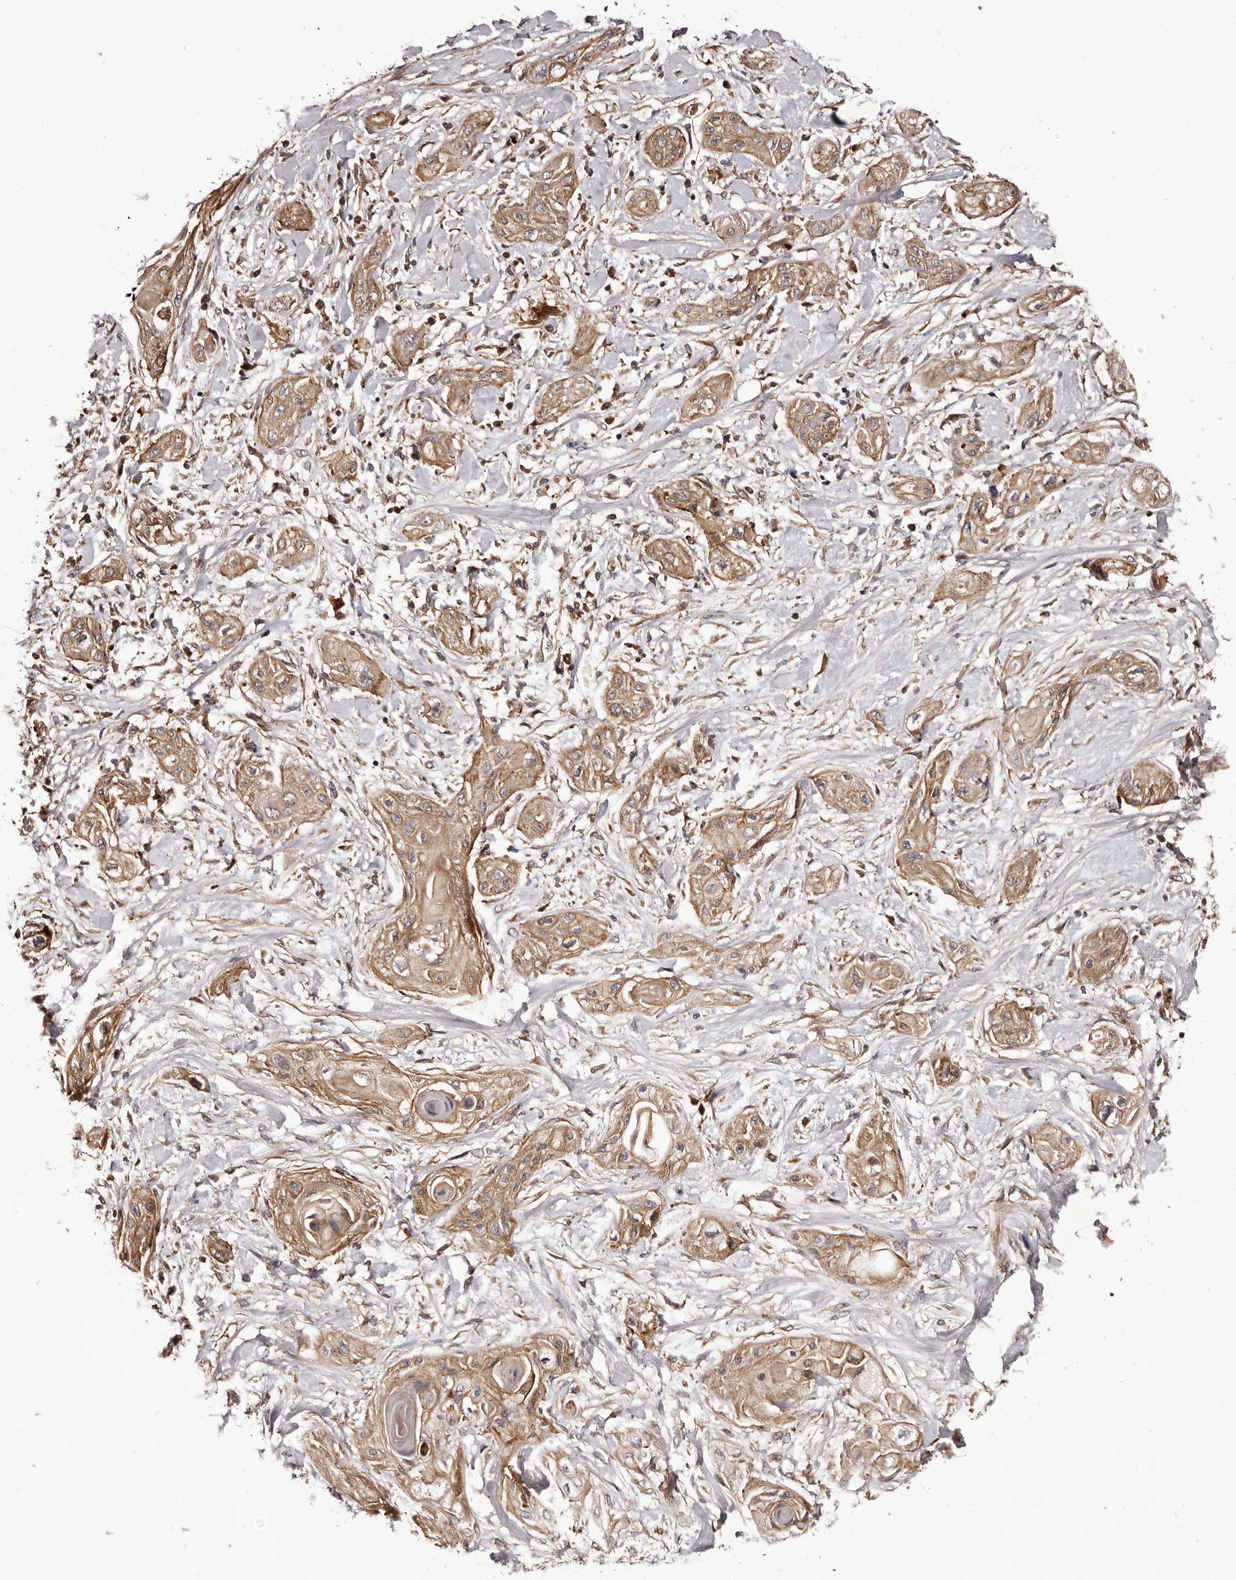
{"staining": {"intensity": "moderate", "quantity": ">75%", "location": "cytoplasmic/membranous"}, "tissue": "lung cancer", "cell_type": "Tumor cells", "image_type": "cancer", "snomed": [{"axis": "morphology", "description": "Squamous cell carcinoma, NOS"}, {"axis": "topography", "description": "Lung"}], "caption": "DAB immunohistochemical staining of lung cancer (squamous cell carcinoma) exhibits moderate cytoplasmic/membranous protein positivity in approximately >75% of tumor cells.", "gene": "GTPBP1", "patient": {"sex": "female", "age": 47}}